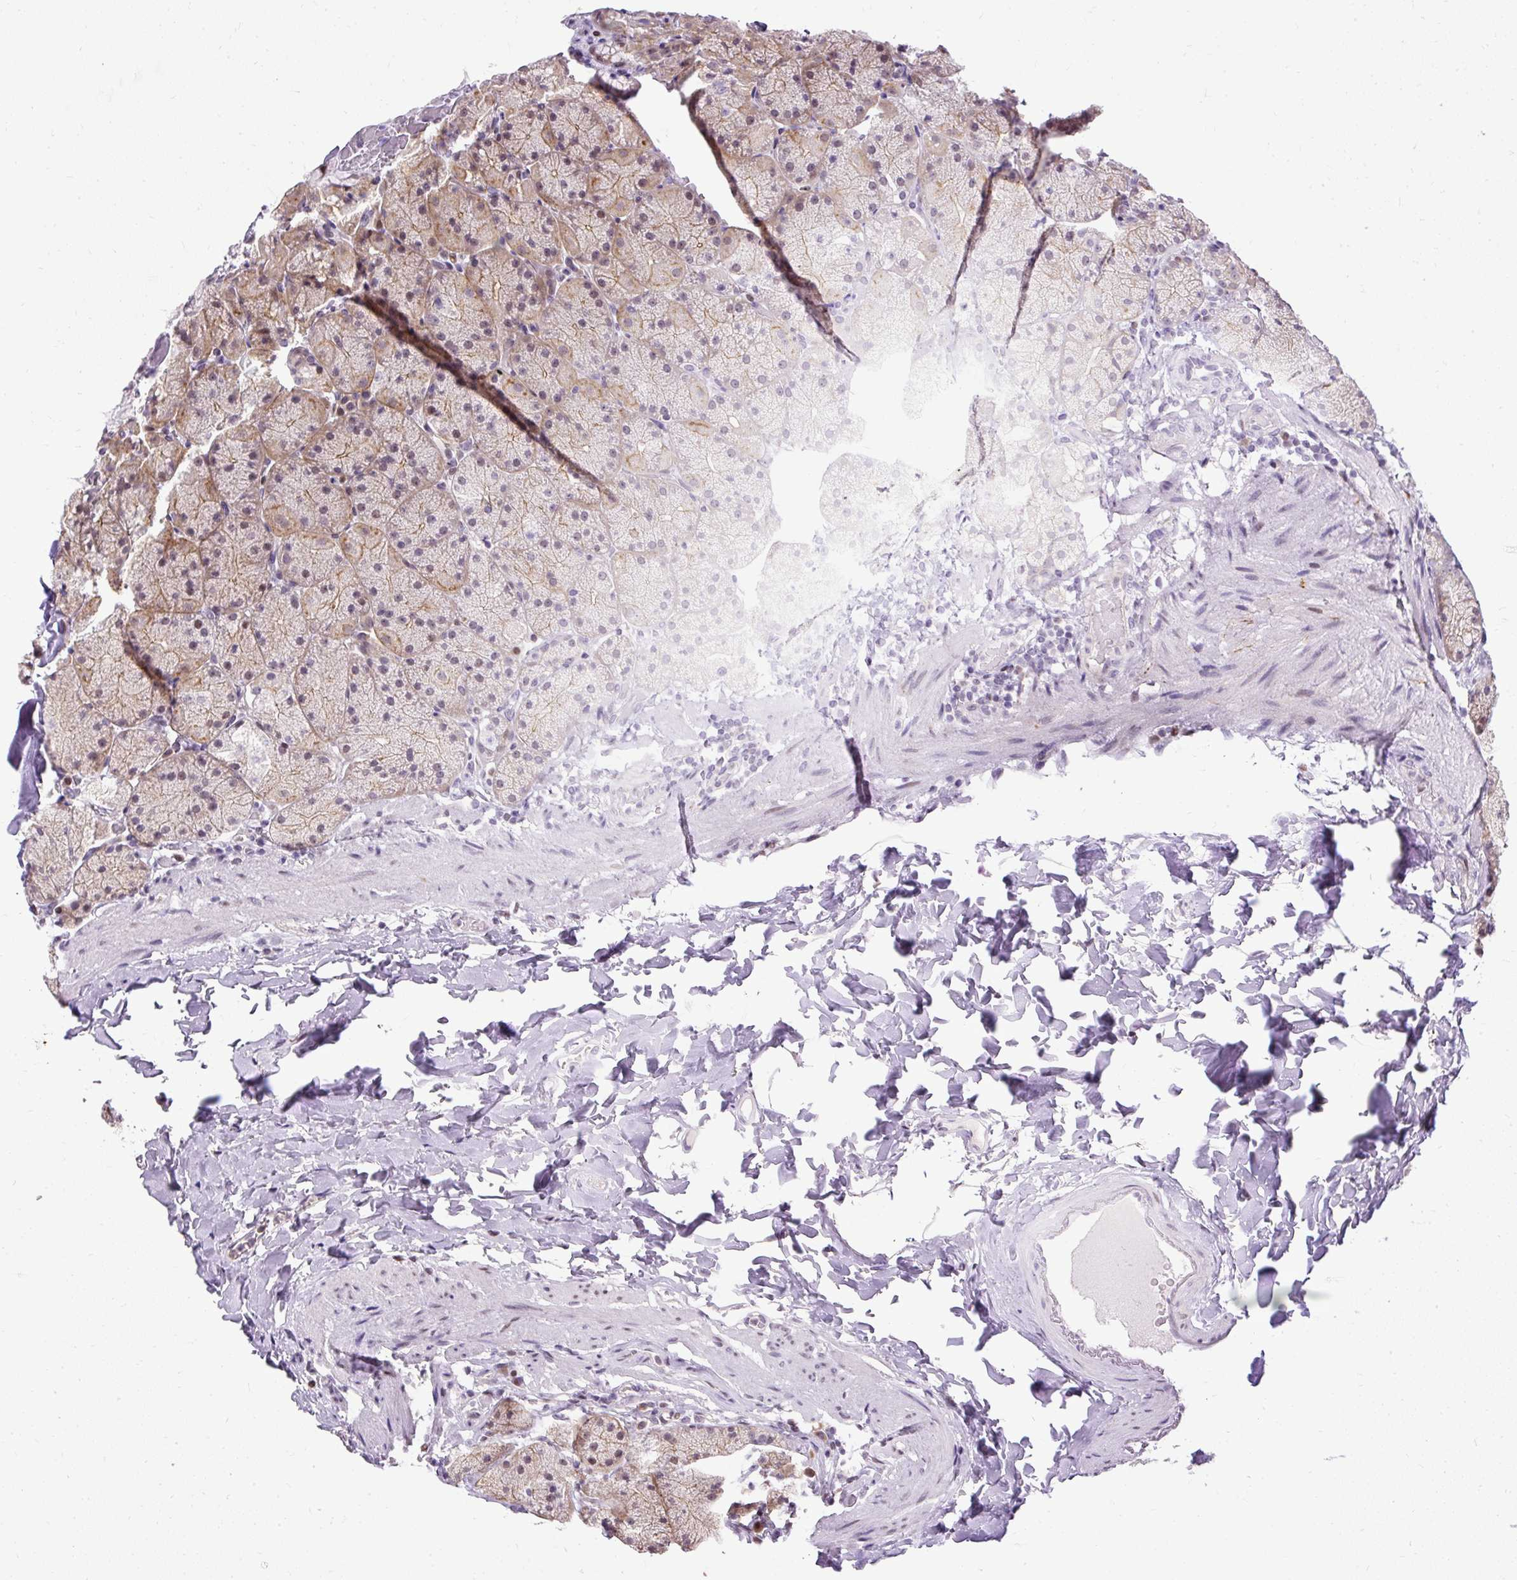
{"staining": {"intensity": "moderate", "quantity": ">75%", "location": "cytoplasmic/membranous,nuclear"}, "tissue": "stomach", "cell_type": "Glandular cells", "image_type": "normal", "snomed": [{"axis": "morphology", "description": "Normal tissue, NOS"}, {"axis": "topography", "description": "Stomach, upper"}, {"axis": "topography", "description": "Stomach, lower"}], "caption": "Normal stomach was stained to show a protein in brown. There is medium levels of moderate cytoplasmic/membranous,nuclear positivity in approximately >75% of glandular cells. (Stains: DAB (3,3'-diaminobenzidine) in brown, nuclei in blue, Microscopy: brightfield microscopy at high magnification).", "gene": "ARHGEF18", "patient": {"sex": "male", "age": 67}}